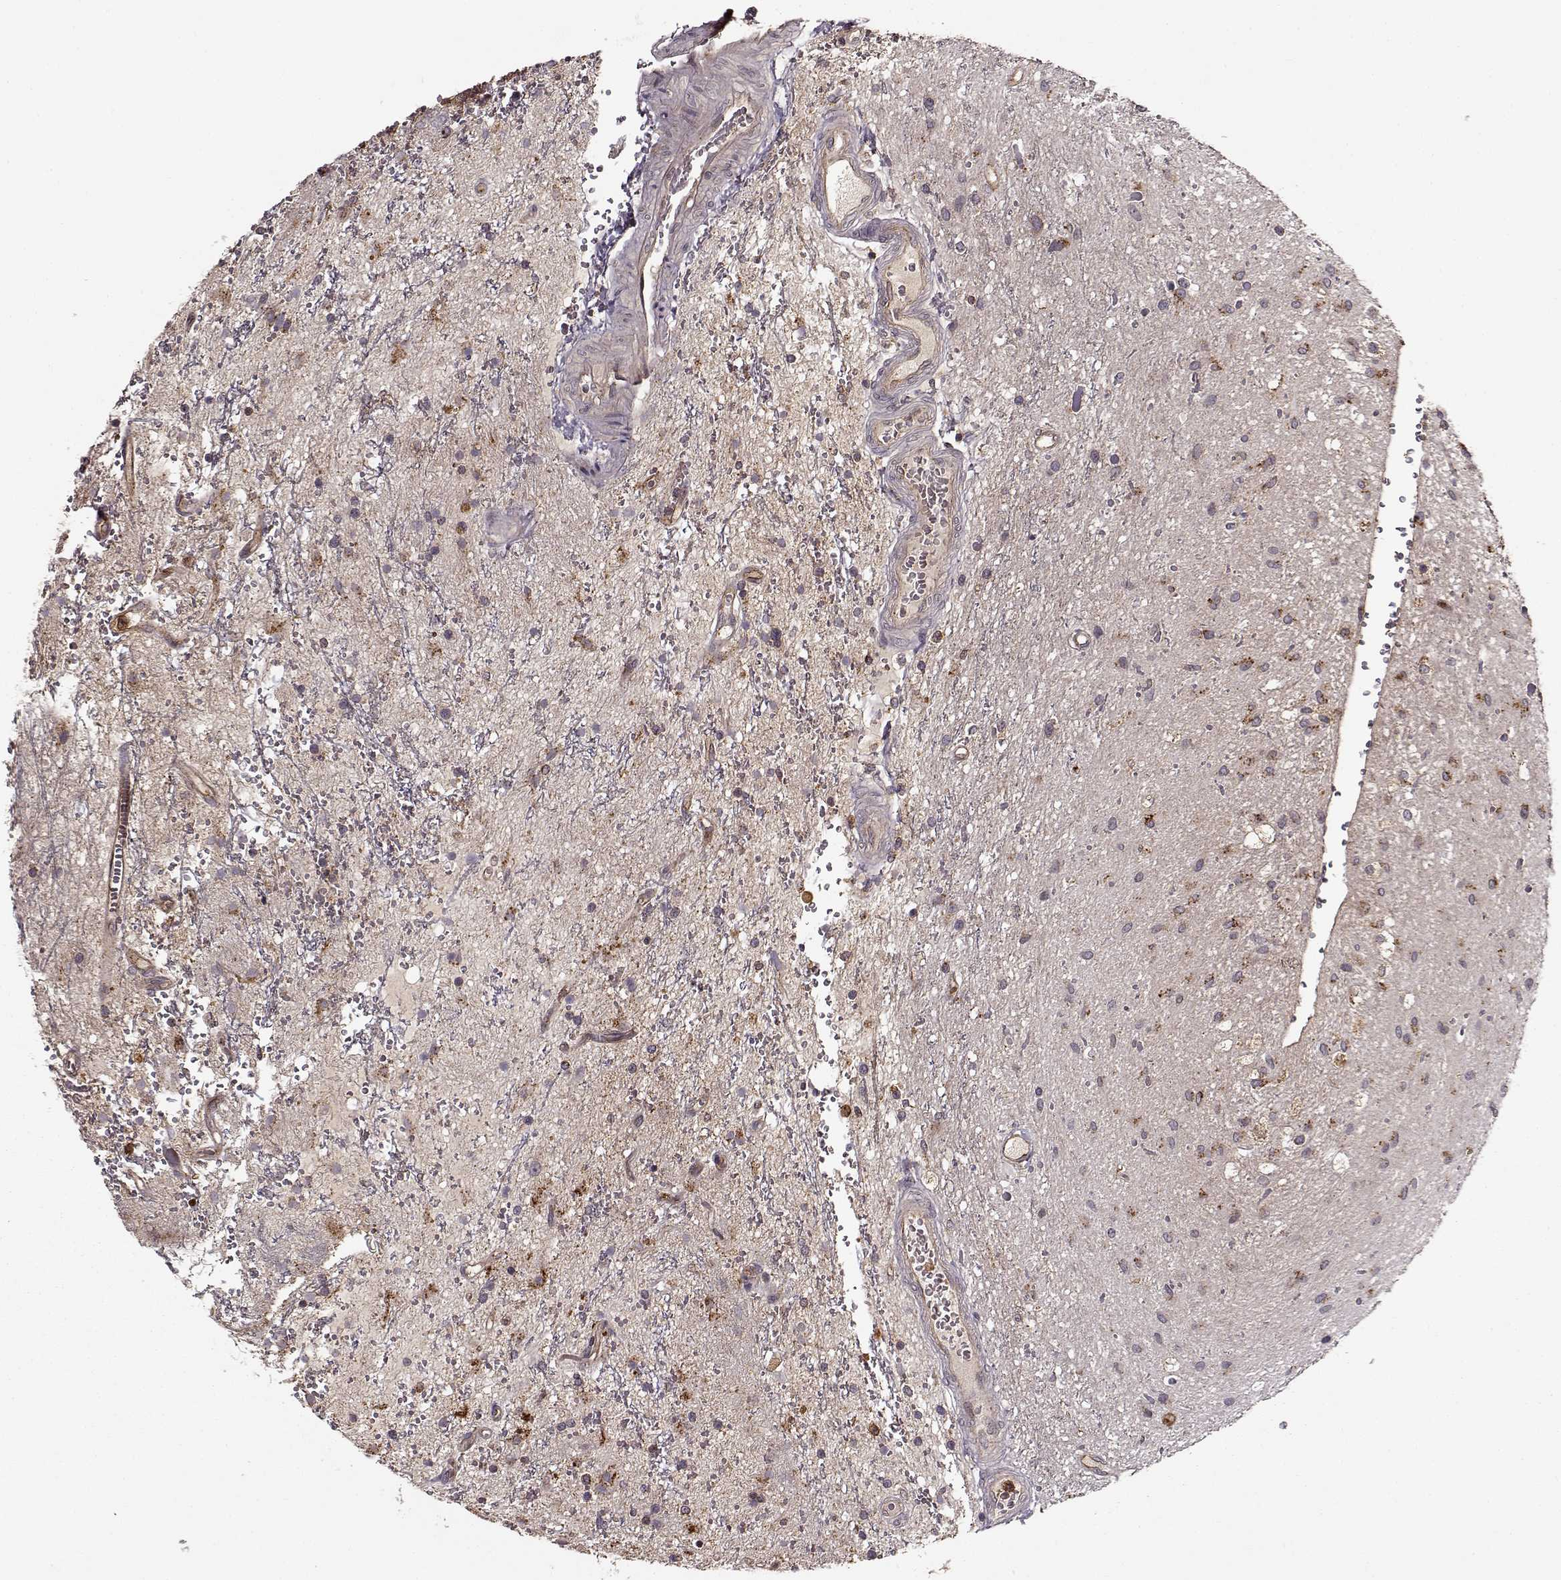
{"staining": {"intensity": "negative", "quantity": "none", "location": "none"}, "tissue": "glioma", "cell_type": "Tumor cells", "image_type": "cancer", "snomed": [{"axis": "morphology", "description": "Glioma, malignant, Low grade"}, {"axis": "topography", "description": "Cerebellum"}], "caption": "Immunohistochemistry (IHC) histopathology image of malignant glioma (low-grade) stained for a protein (brown), which shows no positivity in tumor cells.", "gene": "IFRD2", "patient": {"sex": "female", "age": 14}}